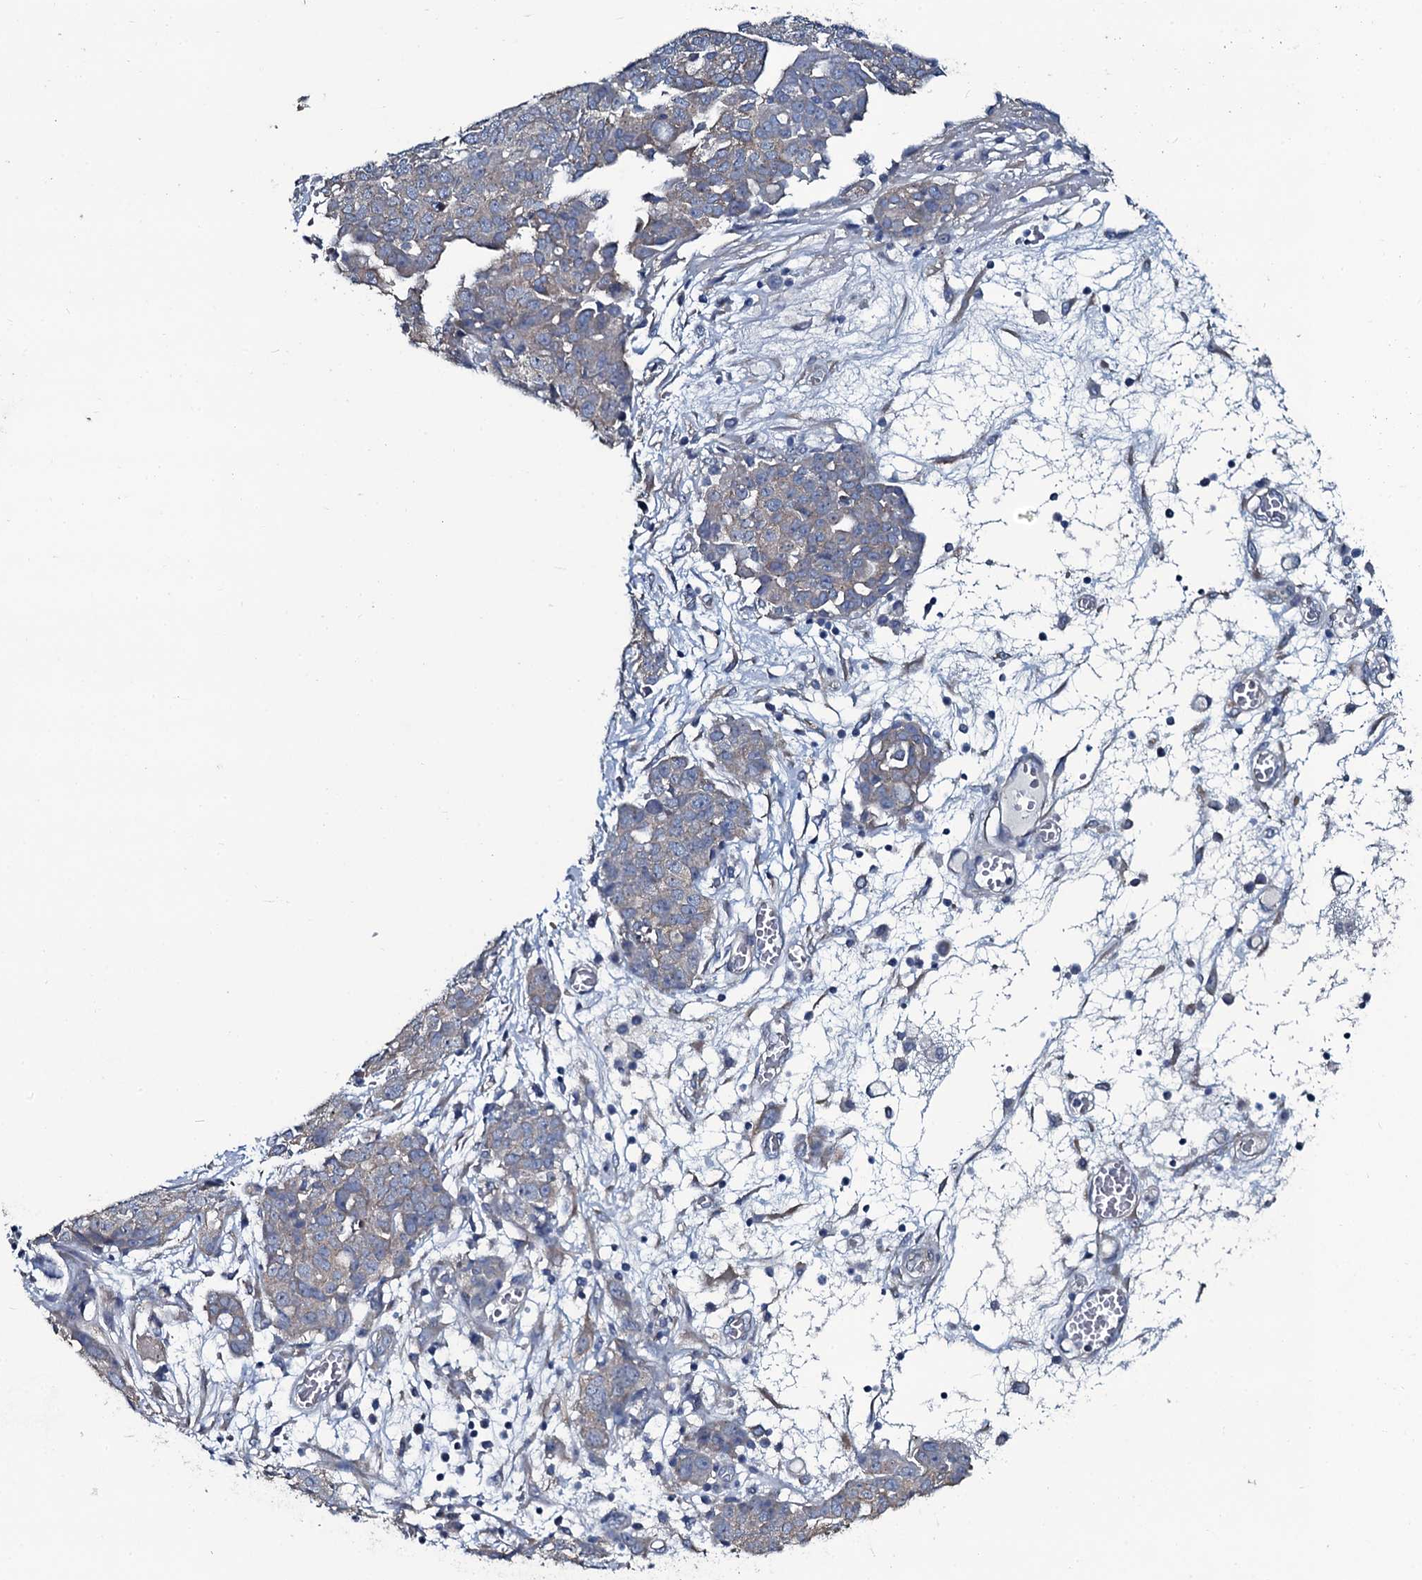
{"staining": {"intensity": "weak", "quantity": "<25%", "location": "cytoplasmic/membranous"}, "tissue": "ovarian cancer", "cell_type": "Tumor cells", "image_type": "cancer", "snomed": [{"axis": "morphology", "description": "Cystadenocarcinoma, serous, NOS"}, {"axis": "topography", "description": "Soft tissue"}, {"axis": "topography", "description": "Ovary"}], "caption": "Serous cystadenocarcinoma (ovarian) stained for a protein using immunohistochemistry (IHC) shows no staining tumor cells.", "gene": "USPL1", "patient": {"sex": "female", "age": 57}}